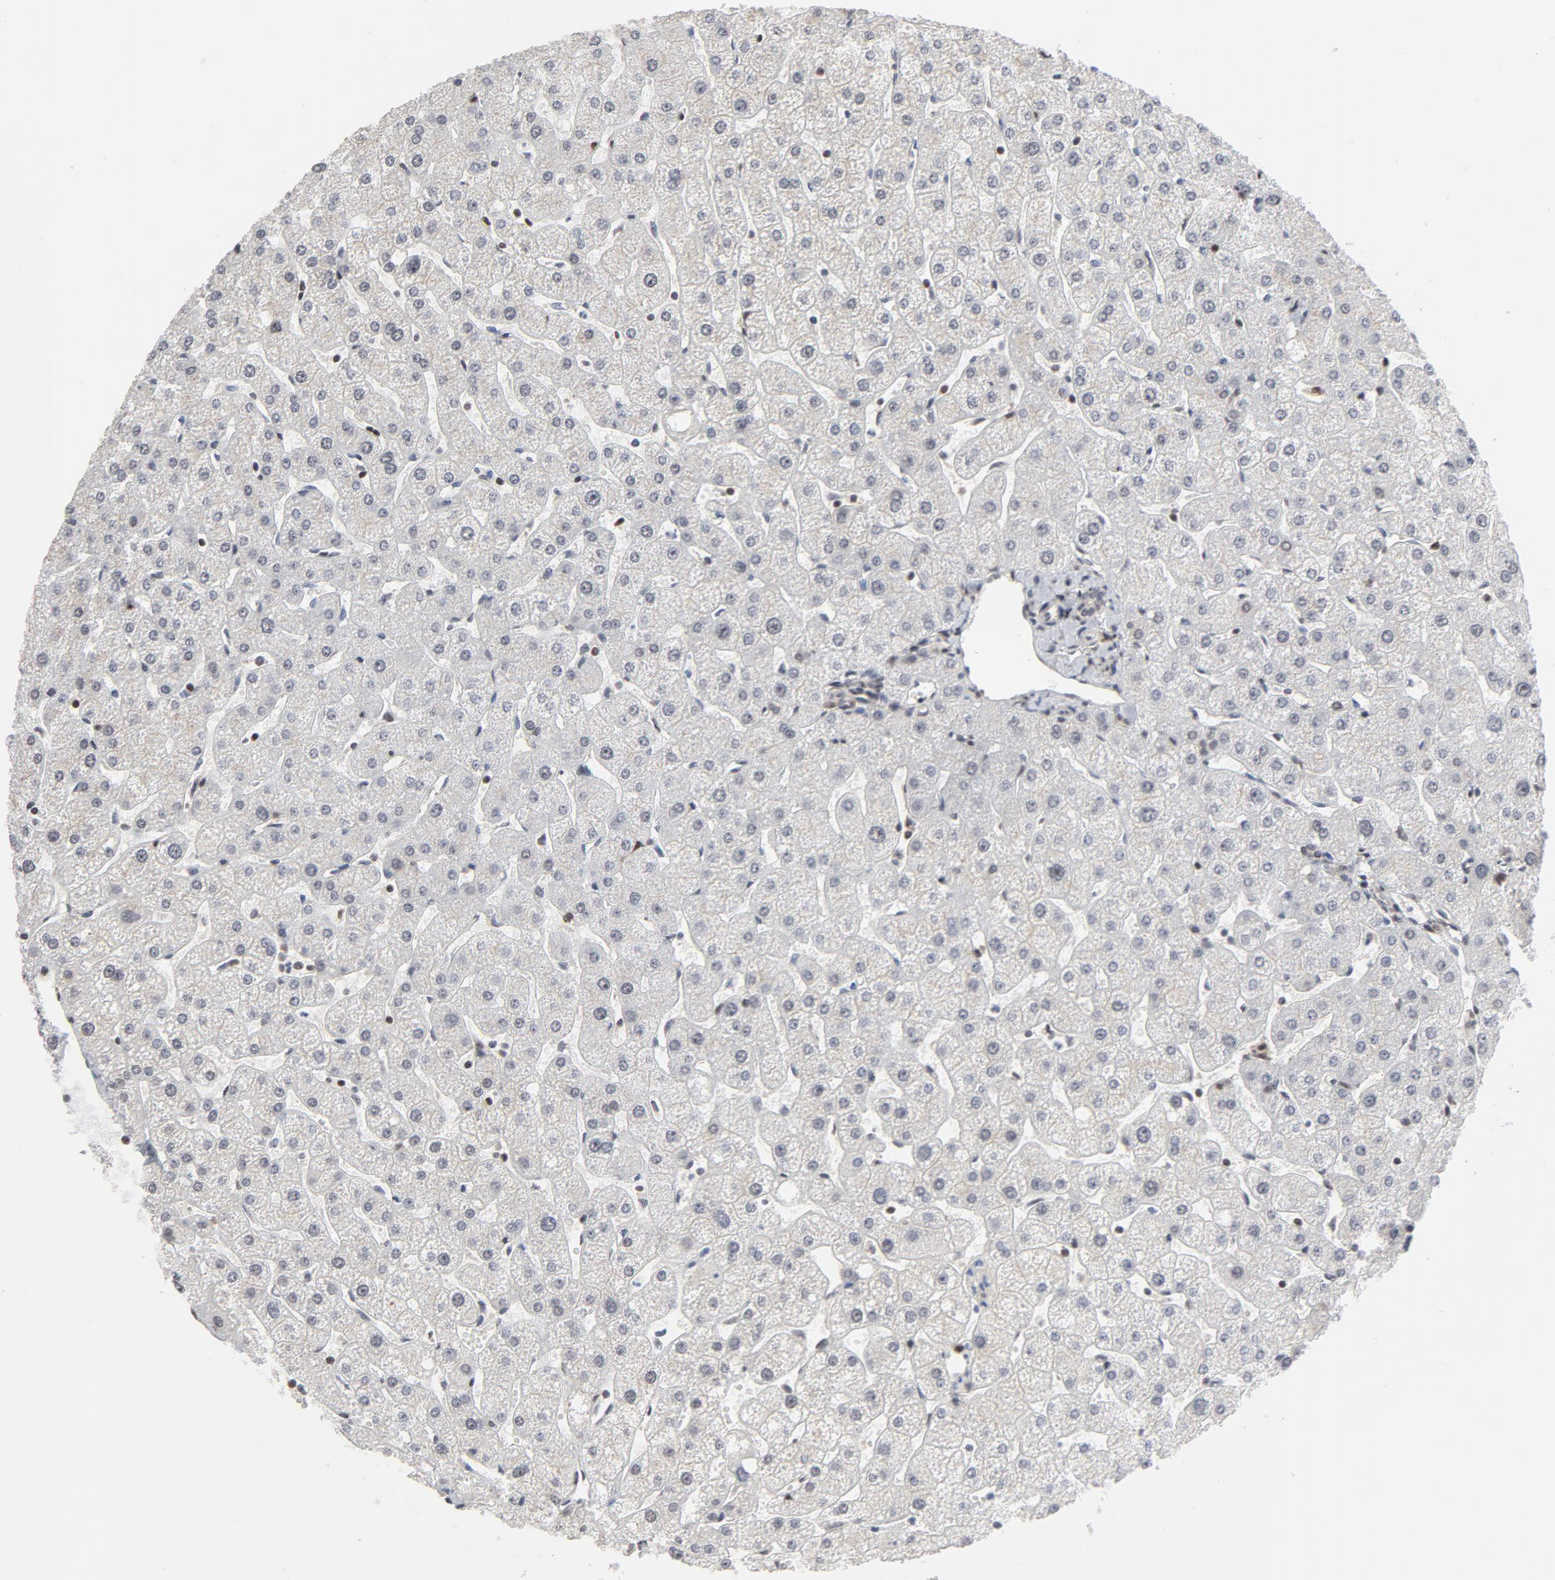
{"staining": {"intensity": "negative", "quantity": "none", "location": "none"}, "tissue": "liver", "cell_type": "Cholangiocytes", "image_type": "normal", "snomed": [{"axis": "morphology", "description": "Normal tissue, NOS"}, {"axis": "topography", "description": "Liver"}], "caption": "IHC histopathology image of normal liver stained for a protein (brown), which shows no expression in cholangiocytes.", "gene": "TP53RK", "patient": {"sex": "male", "age": 67}}